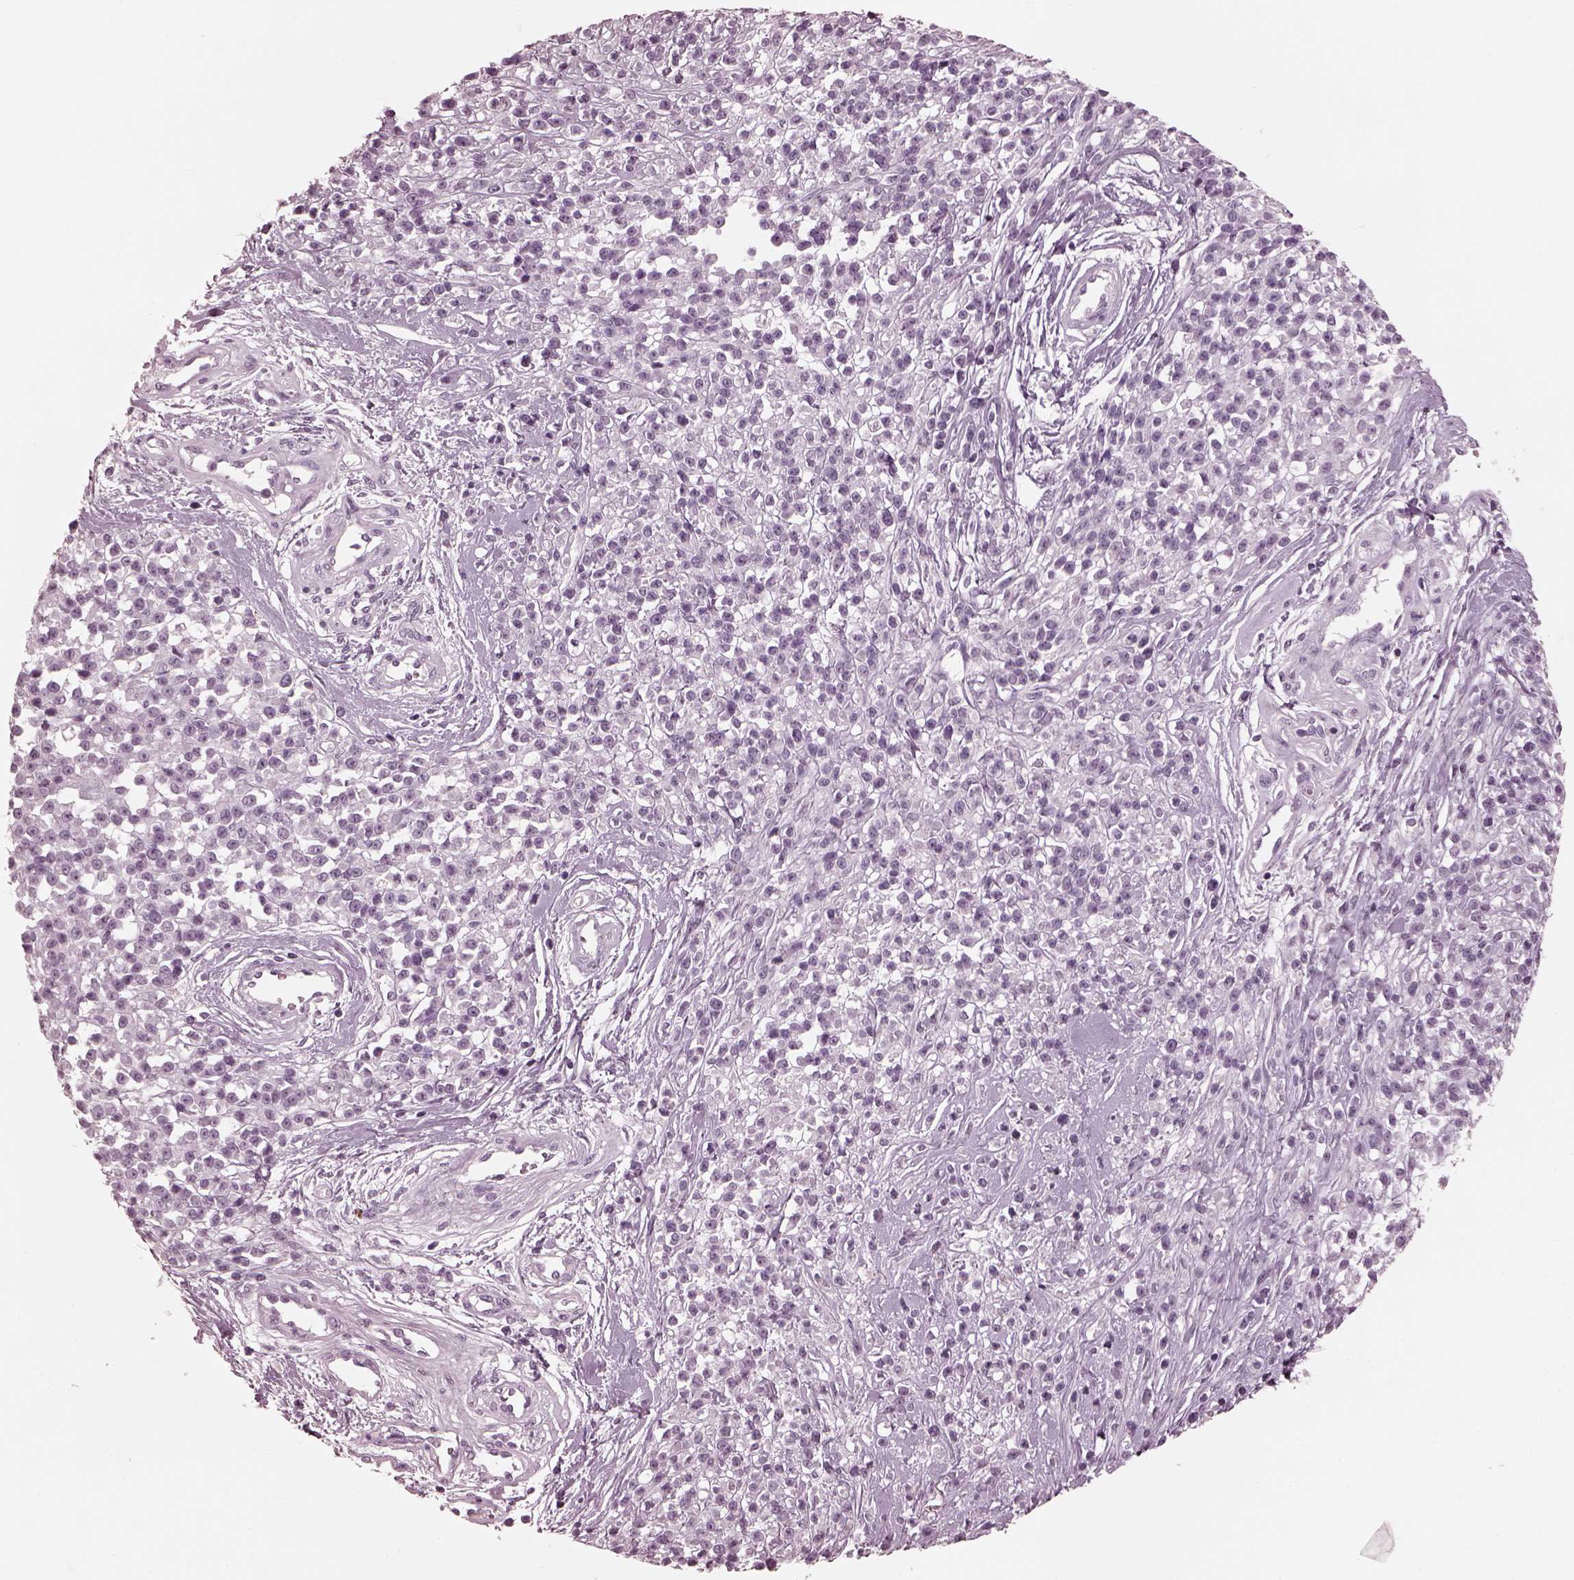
{"staining": {"intensity": "negative", "quantity": "none", "location": "none"}, "tissue": "melanoma", "cell_type": "Tumor cells", "image_type": "cancer", "snomed": [{"axis": "morphology", "description": "Malignant melanoma, NOS"}, {"axis": "topography", "description": "Skin"}, {"axis": "topography", "description": "Skin of trunk"}], "caption": "Malignant melanoma was stained to show a protein in brown. There is no significant staining in tumor cells.", "gene": "CGA", "patient": {"sex": "male", "age": 74}}